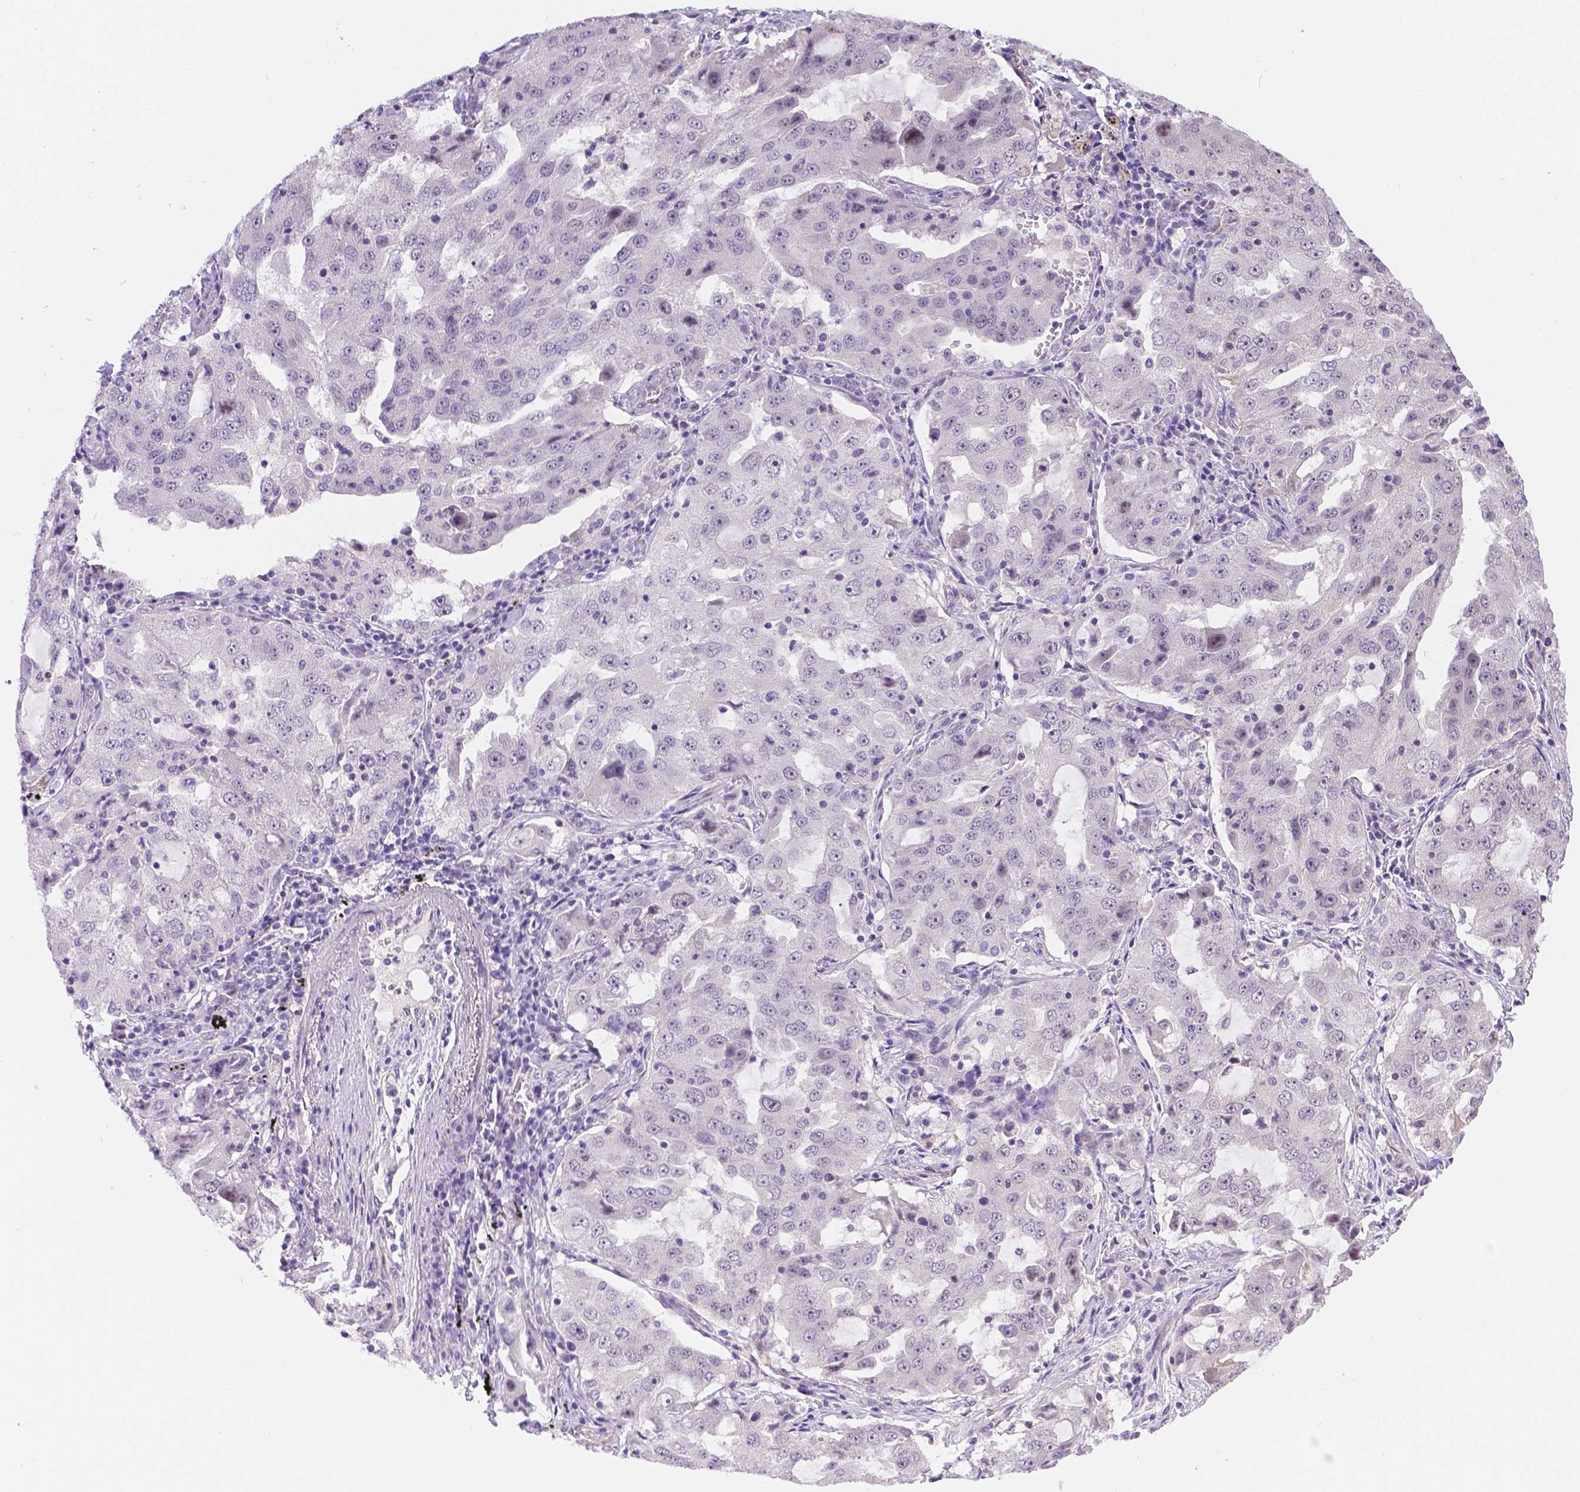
{"staining": {"intensity": "negative", "quantity": "none", "location": "none"}, "tissue": "lung cancer", "cell_type": "Tumor cells", "image_type": "cancer", "snomed": [{"axis": "morphology", "description": "Adenocarcinoma, NOS"}, {"axis": "topography", "description": "Lung"}], "caption": "Protein analysis of adenocarcinoma (lung) reveals no significant expression in tumor cells.", "gene": "NXPE2", "patient": {"sex": "female", "age": 61}}